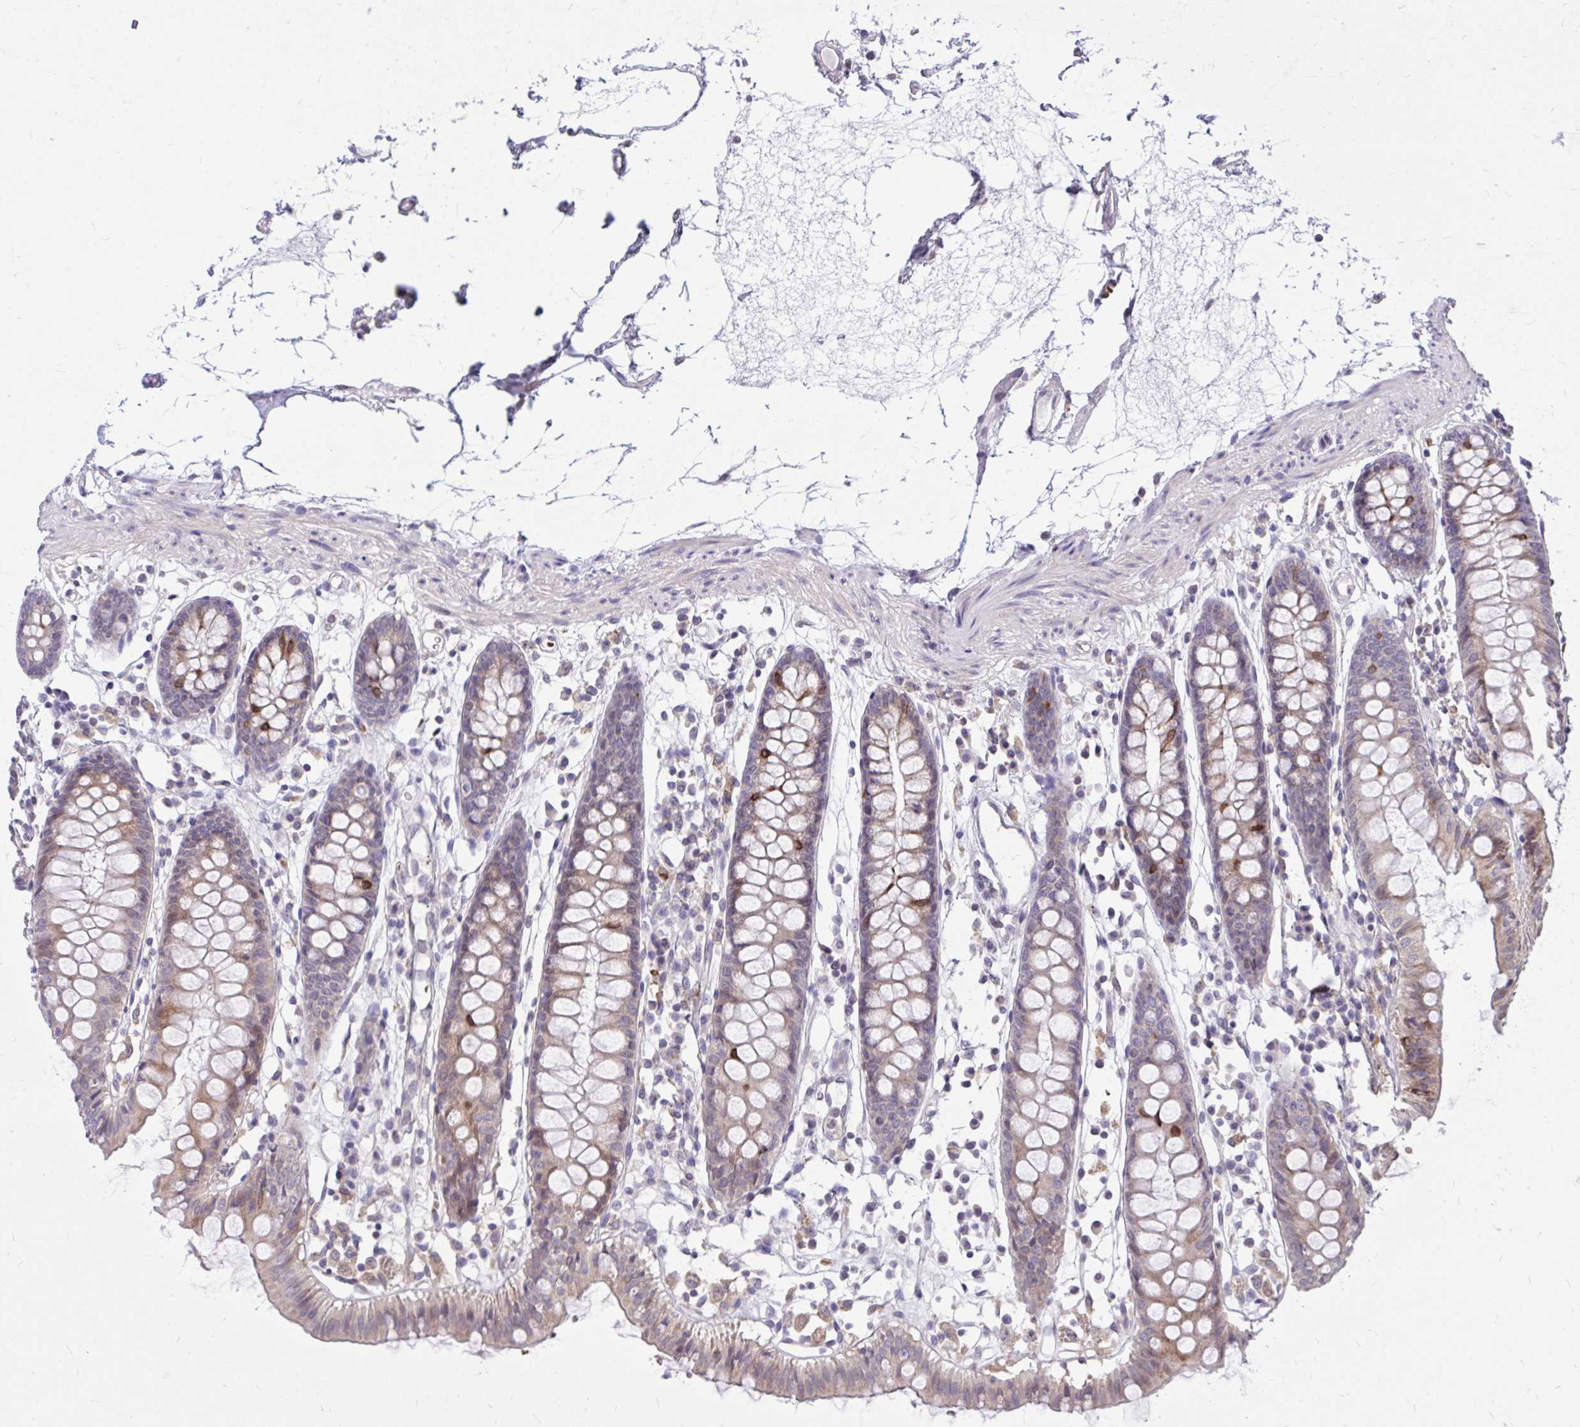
{"staining": {"intensity": "weak", "quantity": "25%-75%", "location": "cytoplasmic/membranous"}, "tissue": "colon", "cell_type": "Endothelial cells", "image_type": "normal", "snomed": [{"axis": "morphology", "description": "Normal tissue, NOS"}, {"axis": "topography", "description": "Colon"}], "caption": "Immunohistochemical staining of benign colon demonstrates weak cytoplasmic/membranous protein expression in about 25%-75% of endothelial cells. The protein is stained brown, and the nuclei are stained in blue (DAB (3,3'-diaminobenzidine) IHC with brightfield microscopy, high magnification).", "gene": "DPY19L1", "patient": {"sex": "female", "age": 84}}